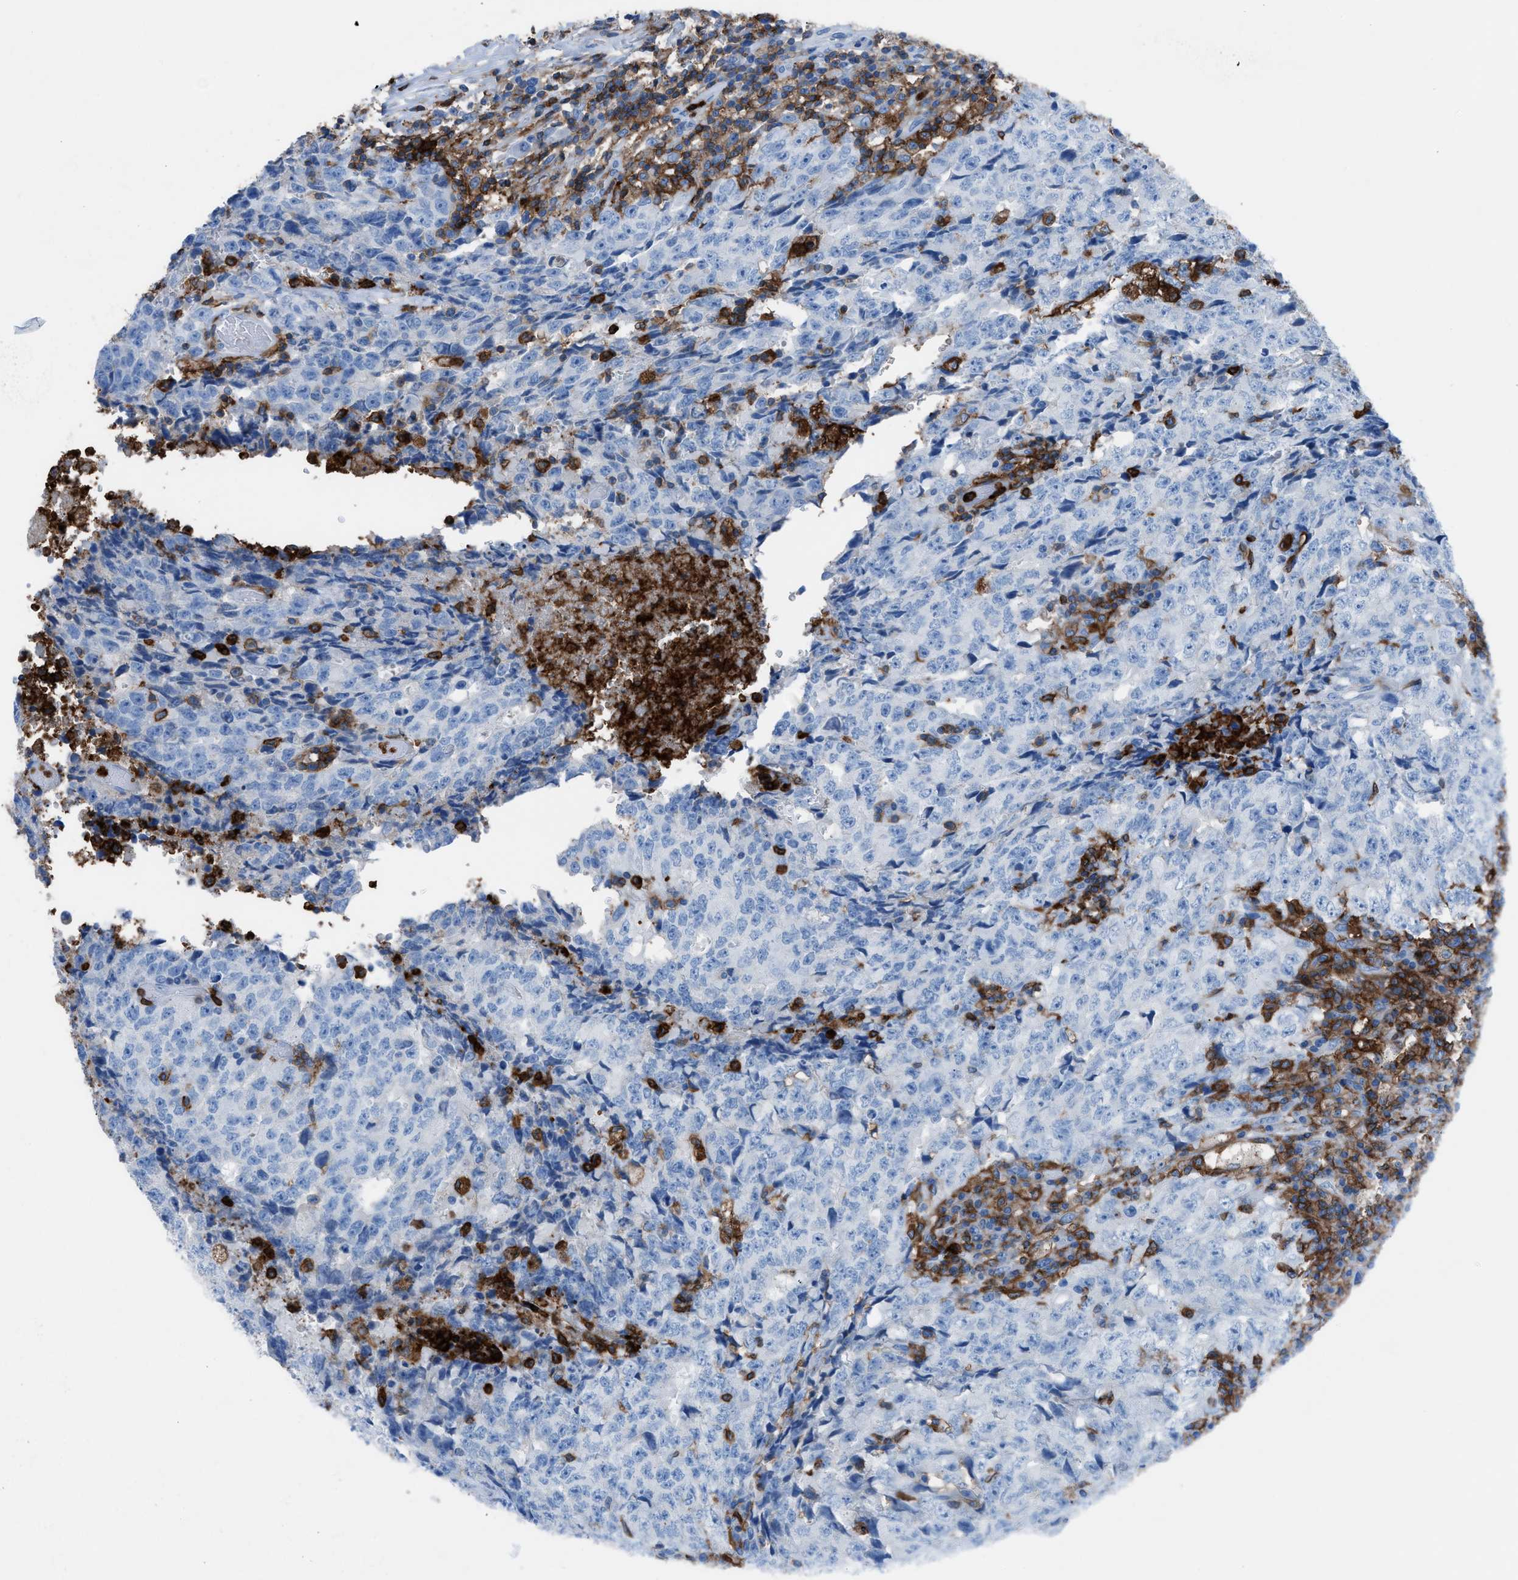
{"staining": {"intensity": "negative", "quantity": "none", "location": "none"}, "tissue": "testis cancer", "cell_type": "Tumor cells", "image_type": "cancer", "snomed": [{"axis": "morphology", "description": "Necrosis, NOS"}, {"axis": "morphology", "description": "Carcinoma, Embryonal, NOS"}, {"axis": "topography", "description": "Testis"}], "caption": "Immunohistochemistry of human testis embryonal carcinoma shows no staining in tumor cells.", "gene": "ITGB2", "patient": {"sex": "male", "age": 19}}